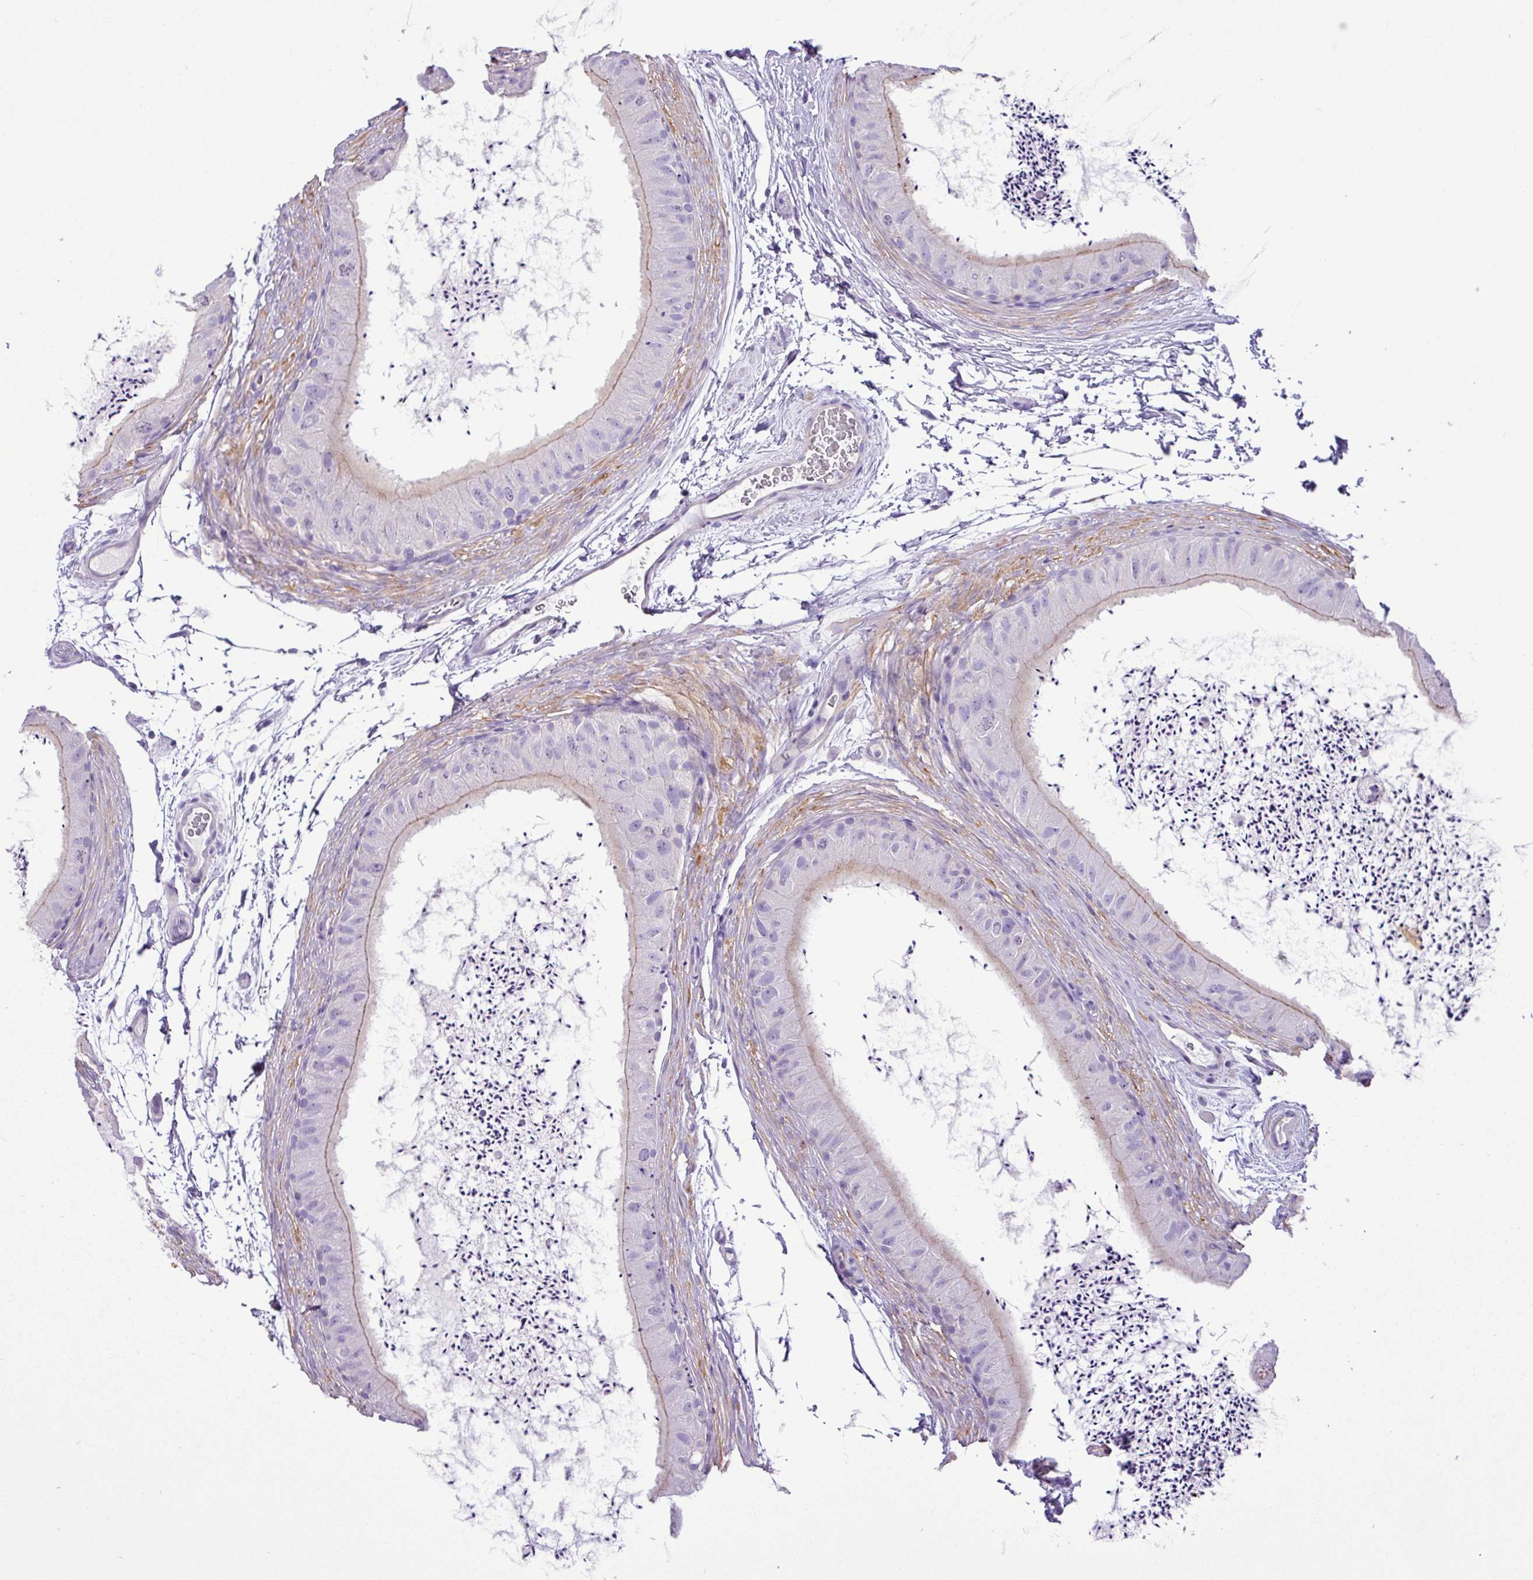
{"staining": {"intensity": "weak", "quantity": "25%-75%", "location": "cytoplasmic/membranous"}, "tissue": "epididymis", "cell_type": "Glandular cells", "image_type": "normal", "snomed": [{"axis": "morphology", "description": "Normal tissue, NOS"}, {"axis": "topography", "description": "Epididymis"}], "caption": "A micrograph of human epididymis stained for a protein demonstrates weak cytoplasmic/membranous brown staining in glandular cells. The protein is stained brown, and the nuclei are stained in blue (DAB (3,3'-diaminobenzidine) IHC with brightfield microscopy, high magnification).", "gene": "ZNF334", "patient": {"sex": "male", "age": 50}}